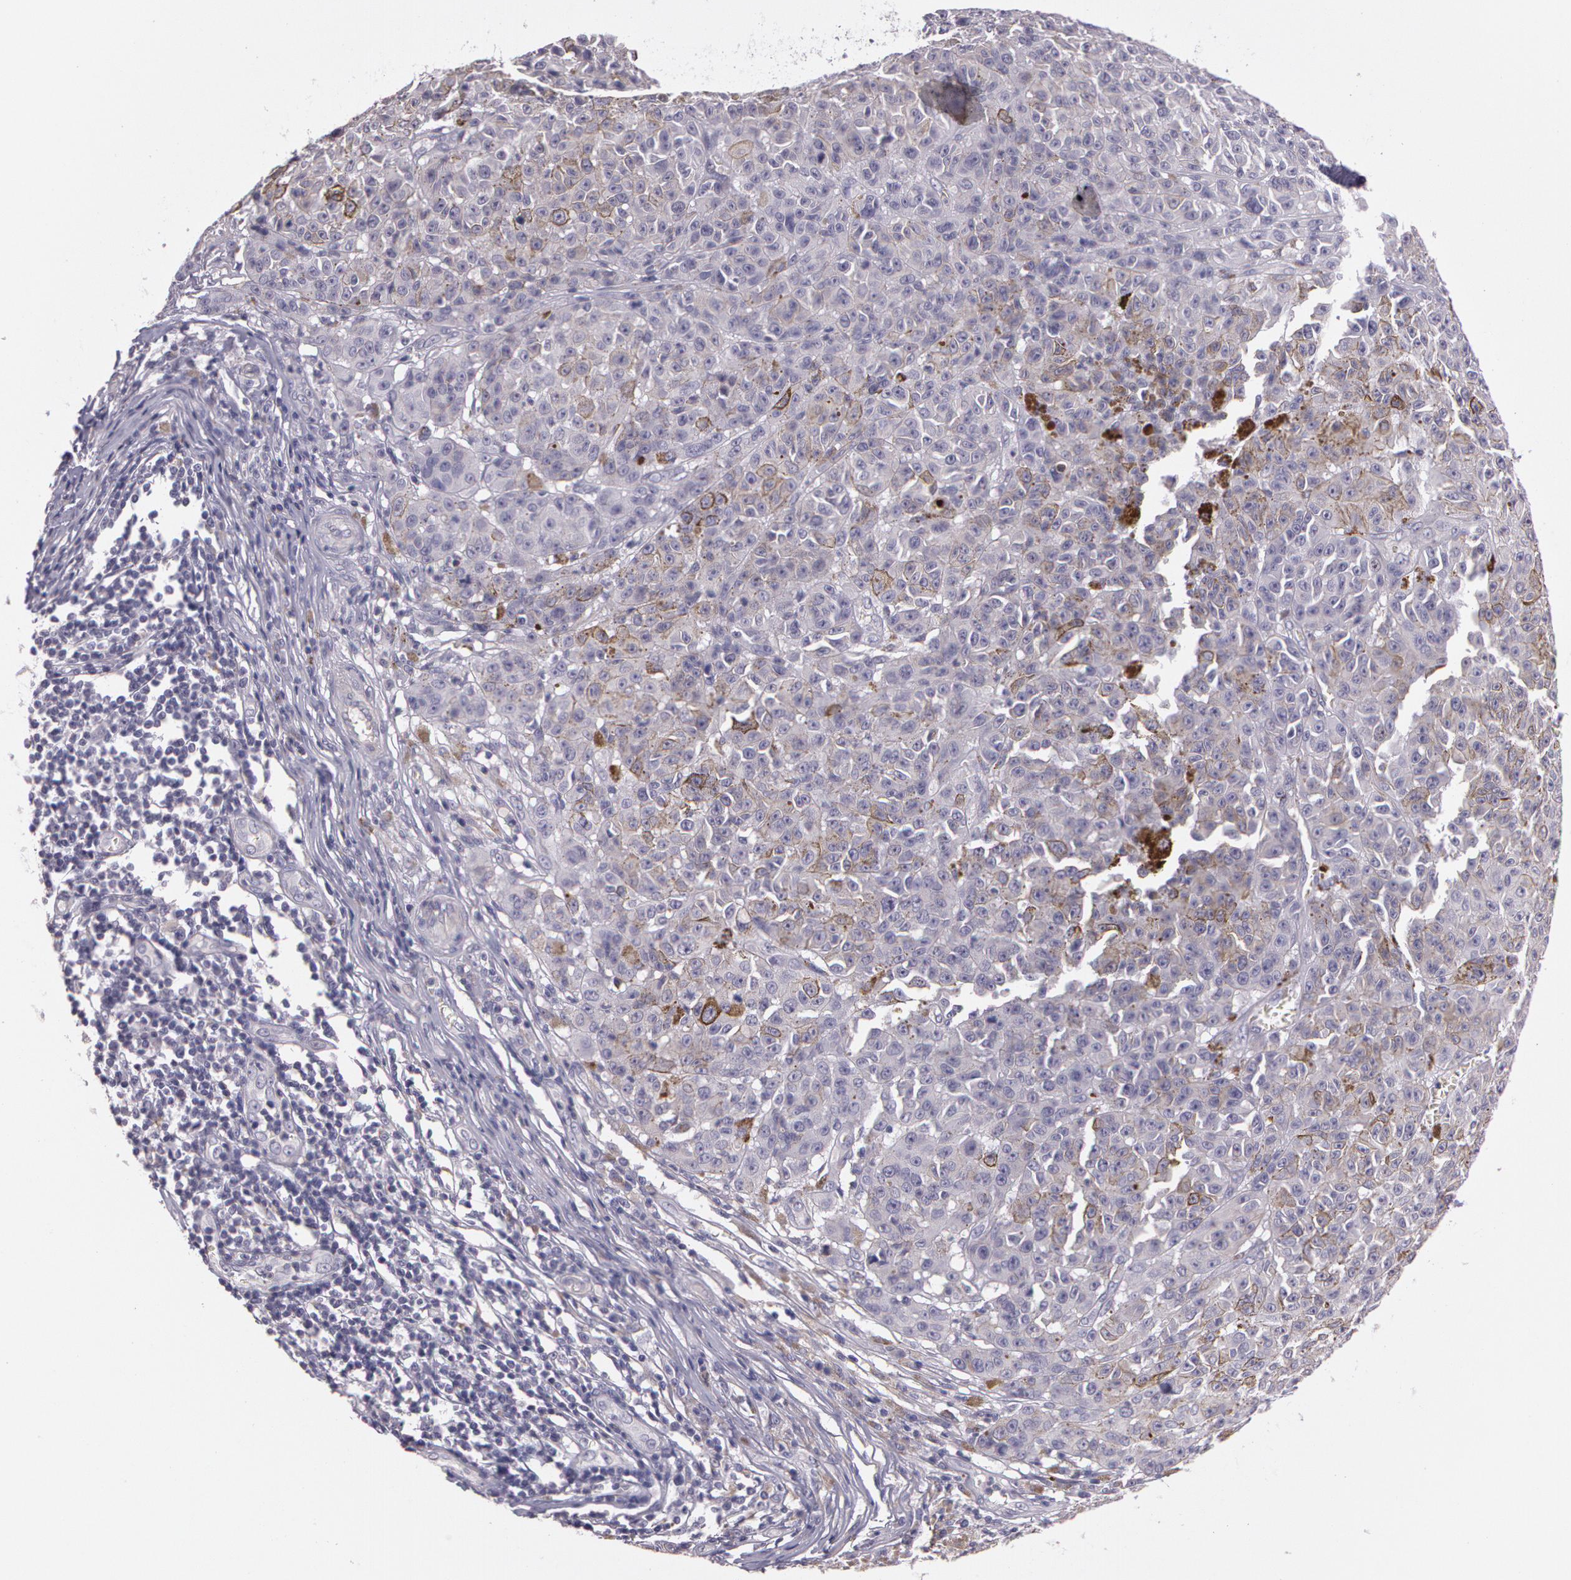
{"staining": {"intensity": "weak", "quantity": "<25%", "location": "cytoplasmic/membranous"}, "tissue": "melanoma", "cell_type": "Tumor cells", "image_type": "cancer", "snomed": [{"axis": "morphology", "description": "Malignant melanoma, NOS"}, {"axis": "topography", "description": "Skin"}], "caption": "Protein analysis of melanoma reveals no significant staining in tumor cells.", "gene": "G2E3", "patient": {"sex": "male", "age": 64}}